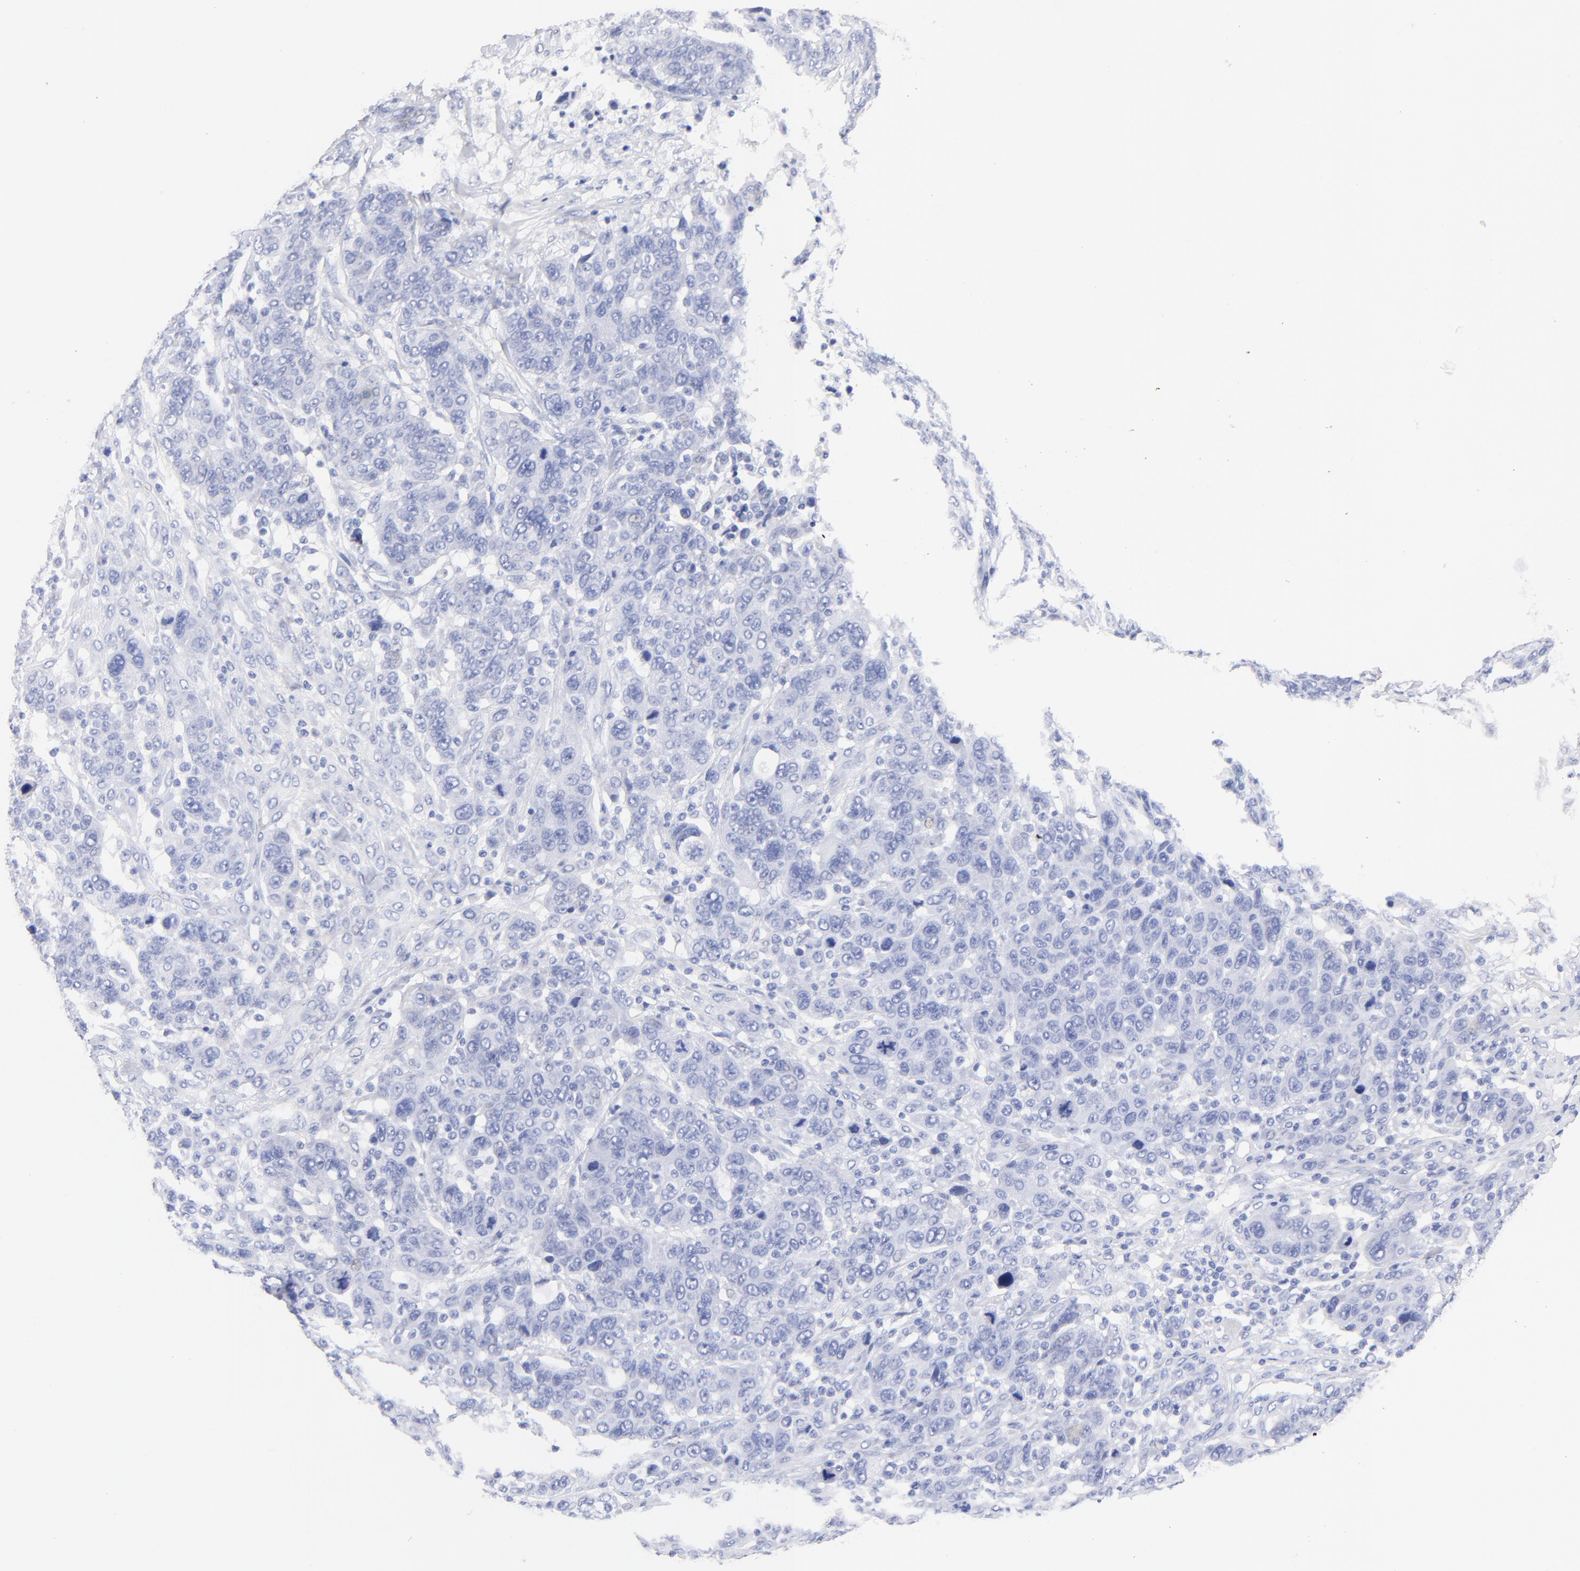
{"staining": {"intensity": "negative", "quantity": "none", "location": "none"}, "tissue": "breast cancer", "cell_type": "Tumor cells", "image_type": "cancer", "snomed": [{"axis": "morphology", "description": "Duct carcinoma"}, {"axis": "topography", "description": "Breast"}], "caption": "Protein analysis of intraductal carcinoma (breast) exhibits no significant positivity in tumor cells.", "gene": "HORMAD2", "patient": {"sex": "female", "age": 37}}